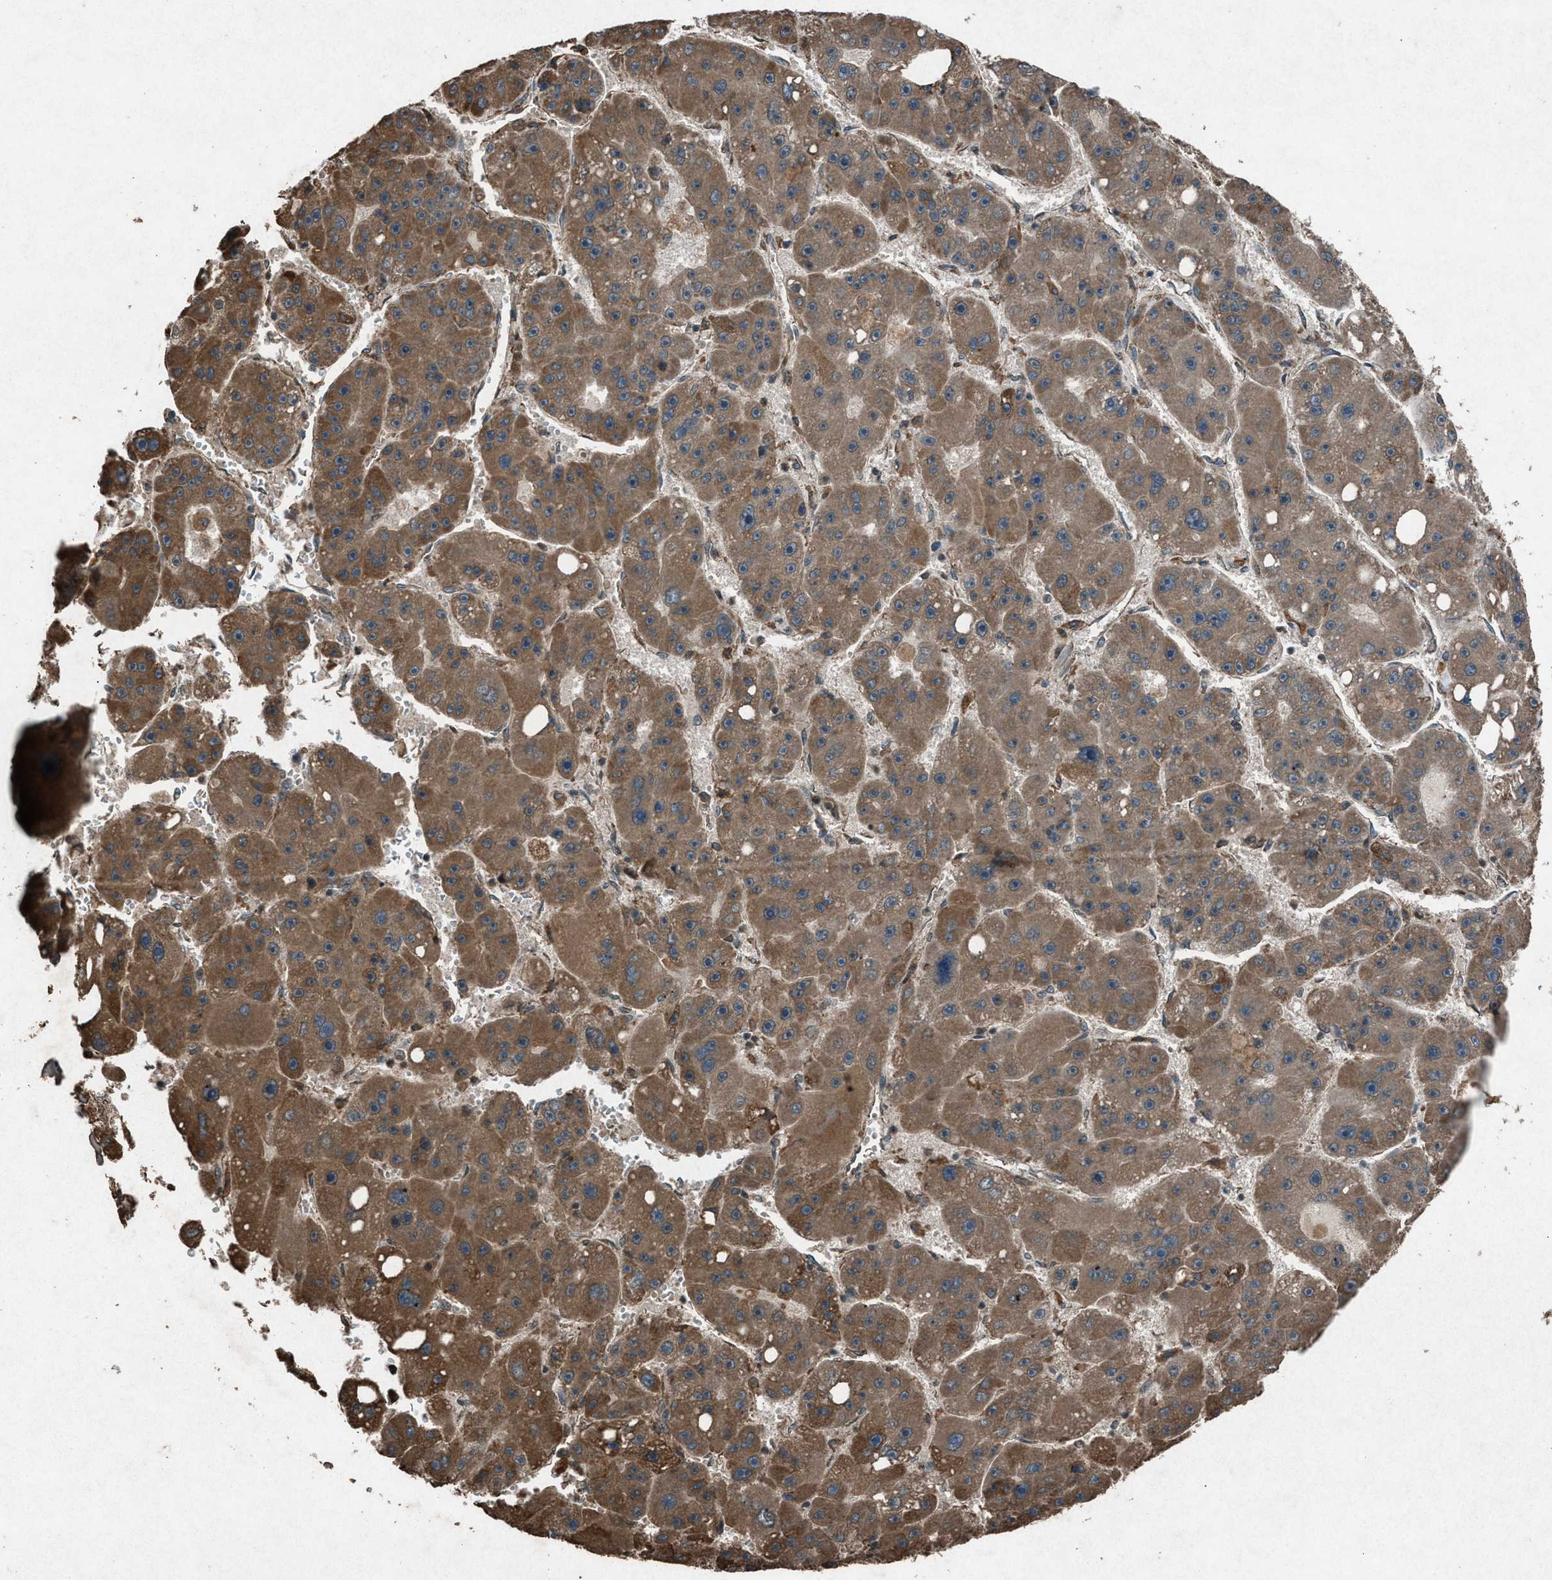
{"staining": {"intensity": "moderate", "quantity": ">75%", "location": "cytoplasmic/membranous"}, "tissue": "liver cancer", "cell_type": "Tumor cells", "image_type": "cancer", "snomed": [{"axis": "morphology", "description": "Carcinoma, Hepatocellular, NOS"}, {"axis": "topography", "description": "Liver"}], "caption": "Protein expression analysis of liver cancer demonstrates moderate cytoplasmic/membranous expression in approximately >75% of tumor cells. The staining was performed using DAB (3,3'-diaminobenzidine), with brown indicating positive protein expression. Nuclei are stained blue with hematoxylin.", "gene": "CALR", "patient": {"sex": "female", "age": 61}}